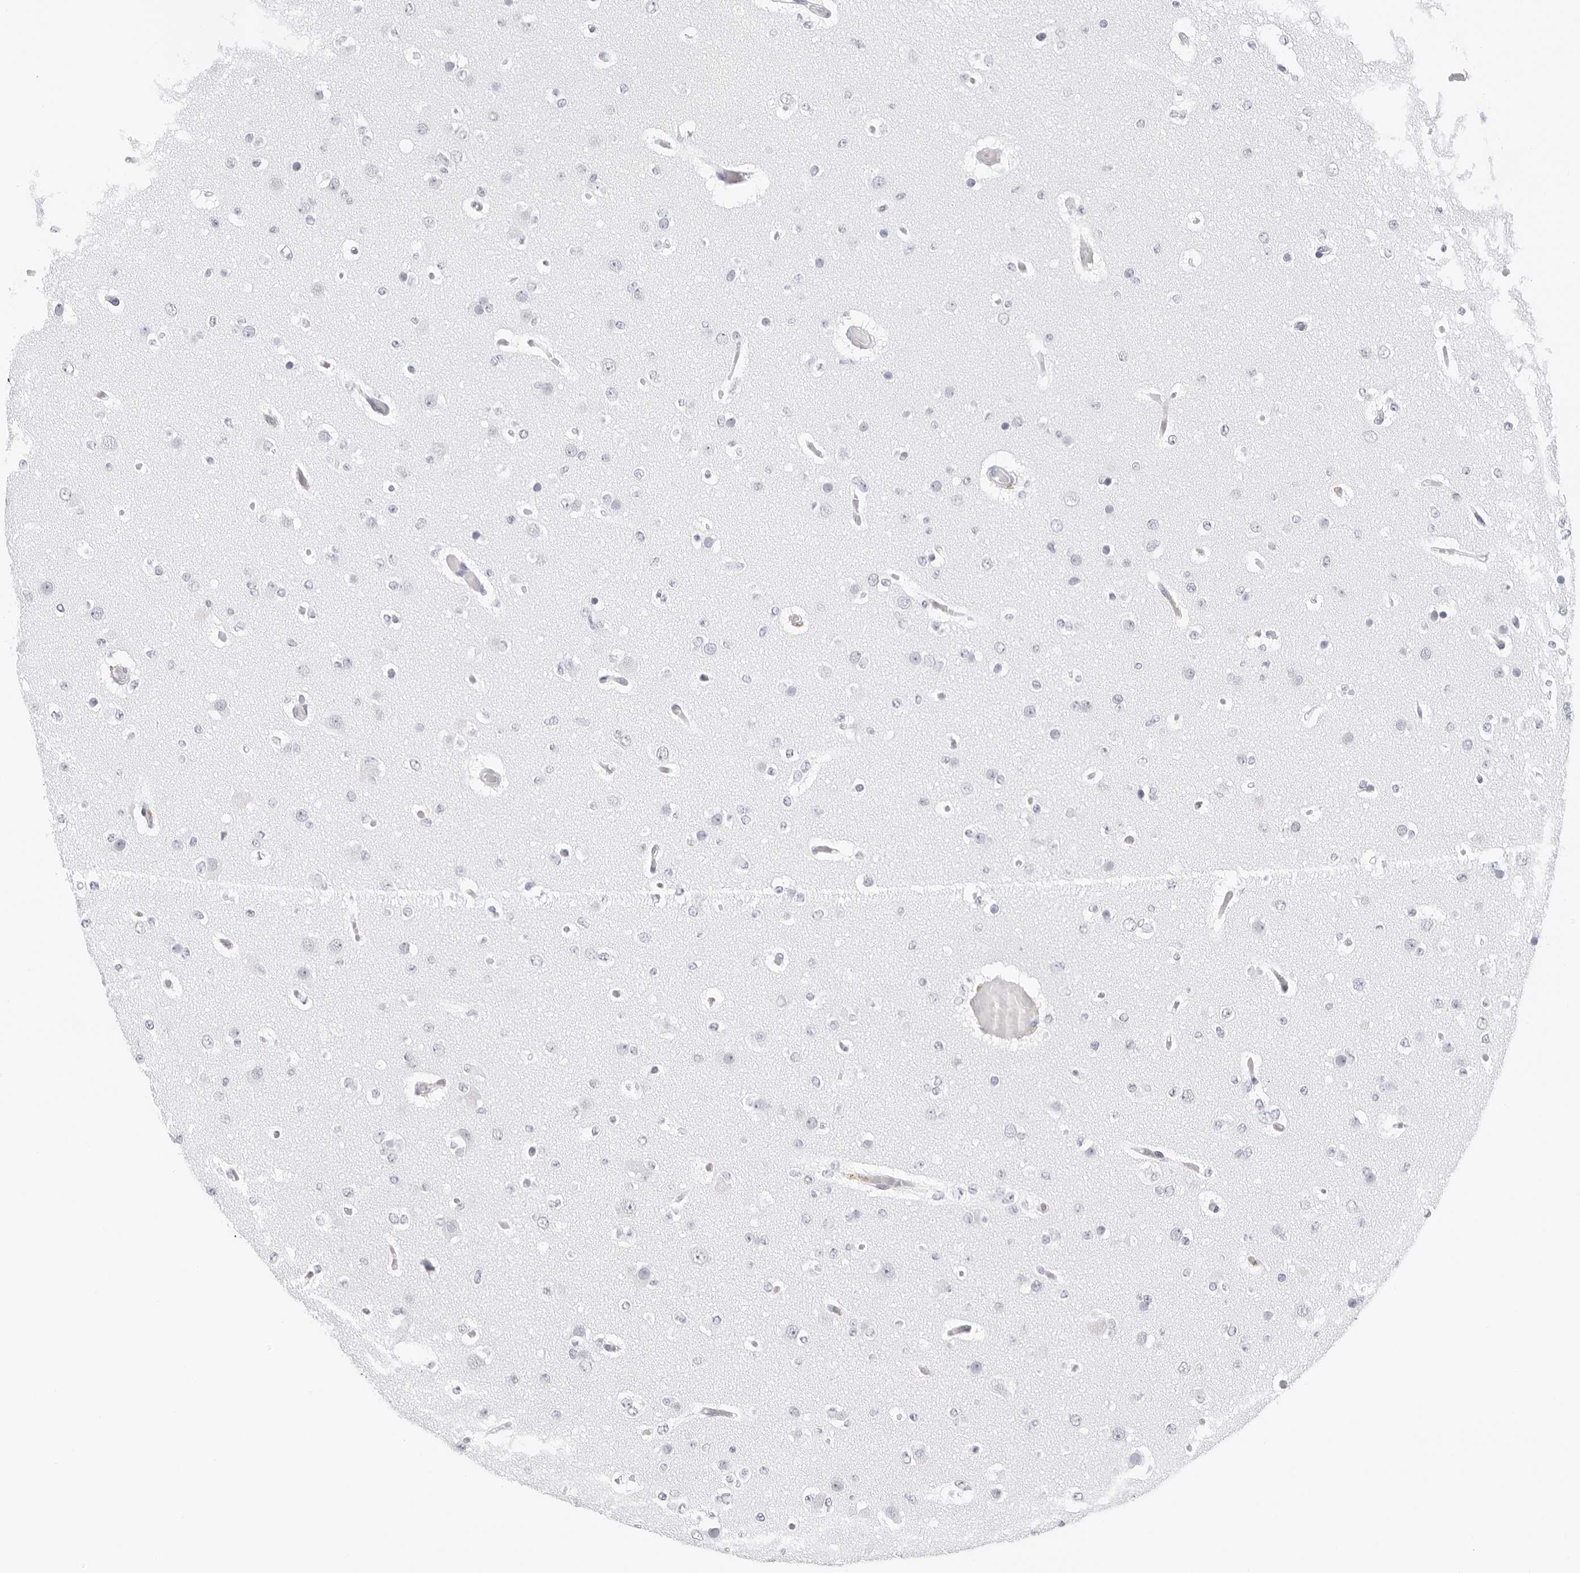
{"staining": {"intensity": "negative", "quantity": "none", "location": "none"}, "tissue": "glioma", "cell_type": "Tumor cells", "image_type": "cancer", "snomed": [{"axis": "morphology", "description": "Glioma, malignant, Low grade"}, {"axis": "topography", "description": "Brain"}], "caption": "Tumor cells are negative for brown protein staining in glioma.", "gene": "AGMAT", "patient": {"sex": "female", "age": 22}}